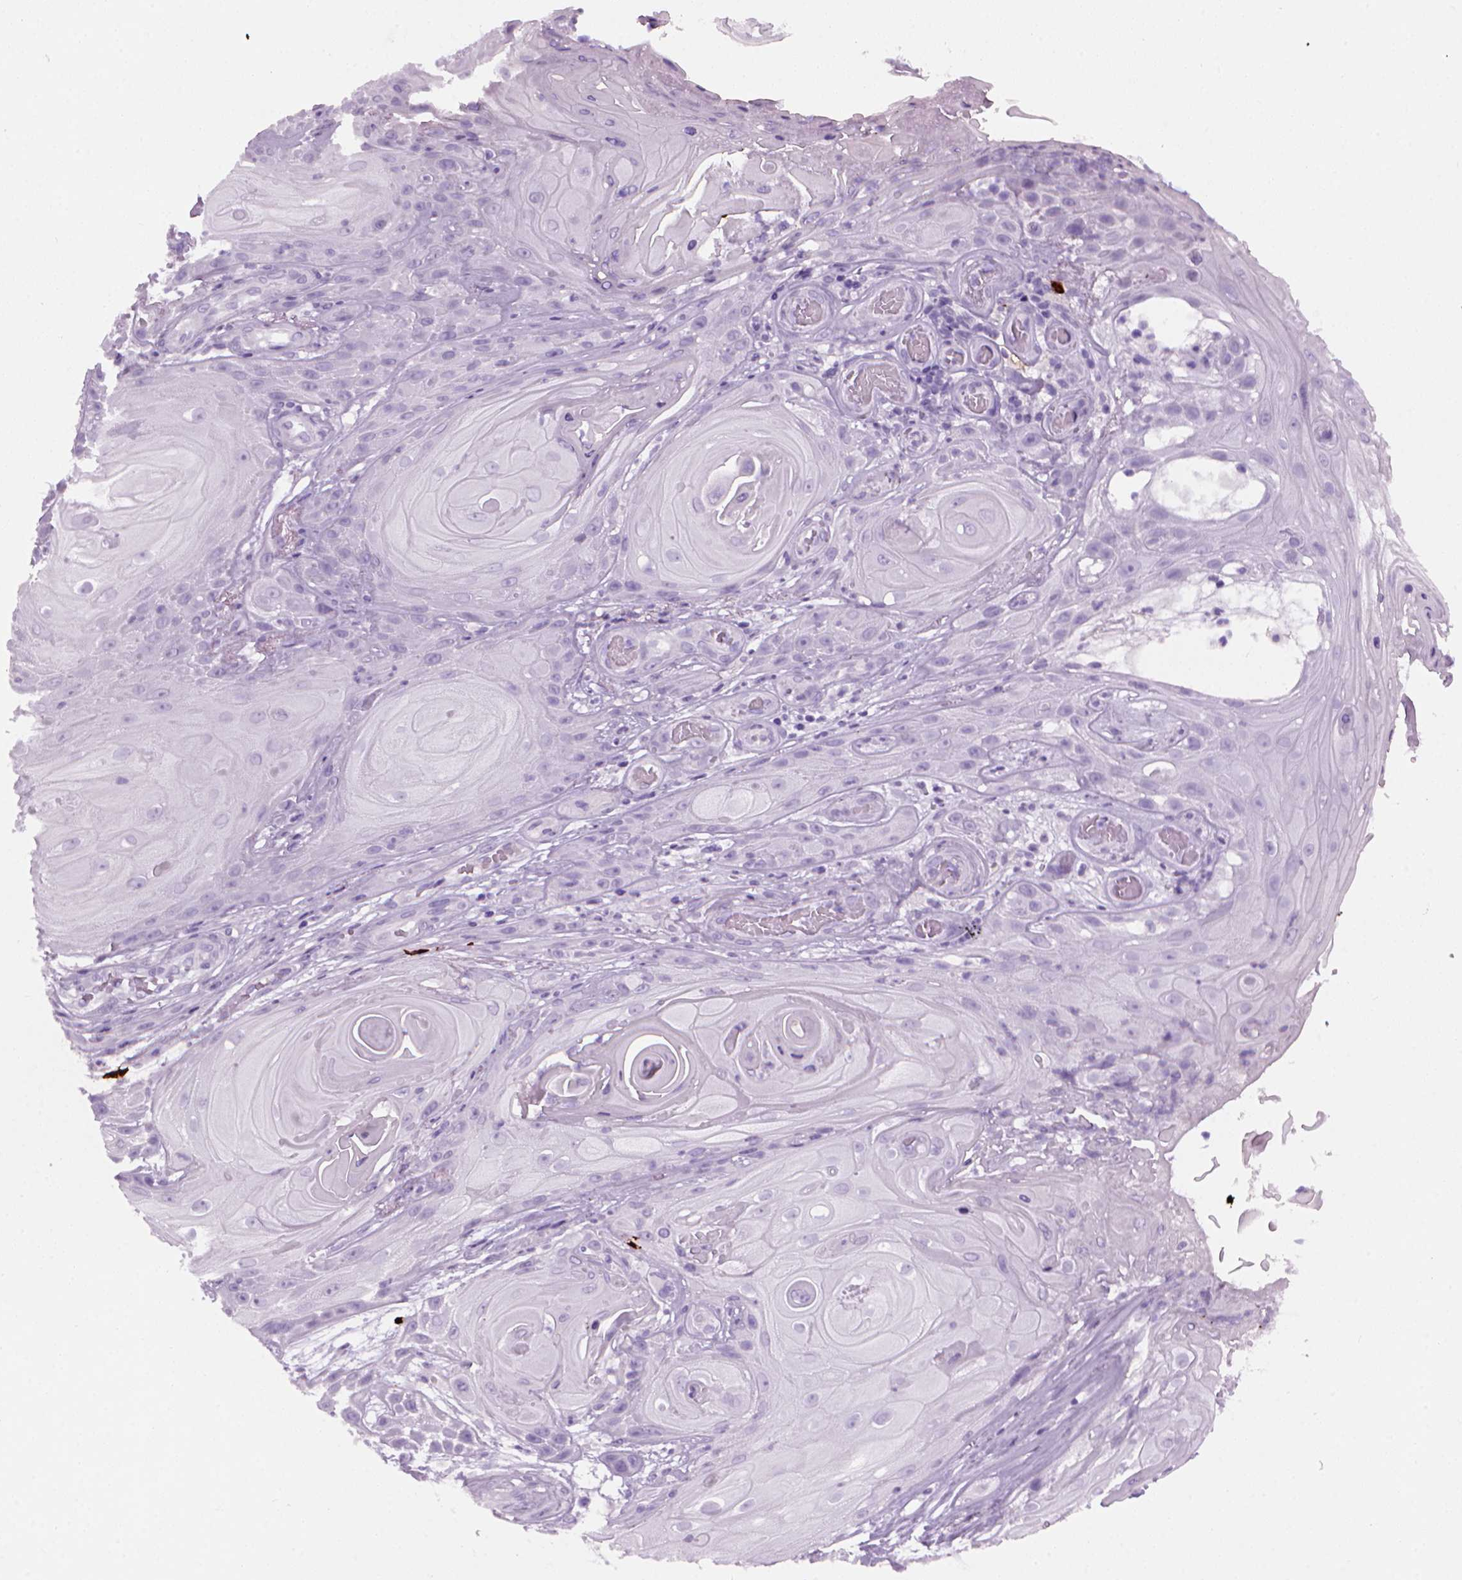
{"staining": {"intensity": "negative", "quantity": "none", "location": "none"}, "tissue": "skin cancer", "cell_type": "Tumor cells", "image_type": "cancer", "snomed": [{"axis": "morphology", "description": "Squamous cell carcinoma, NOS"}, {"axis": "topography", "description": "Skin"}], "caption": "DAB immunohistochemical staining of squamous cell carcinoma (skin) demonstrates no significant staining in tumor cells.", "gene": "MZB1", "patient": {"sex": "male", "age": 62}}